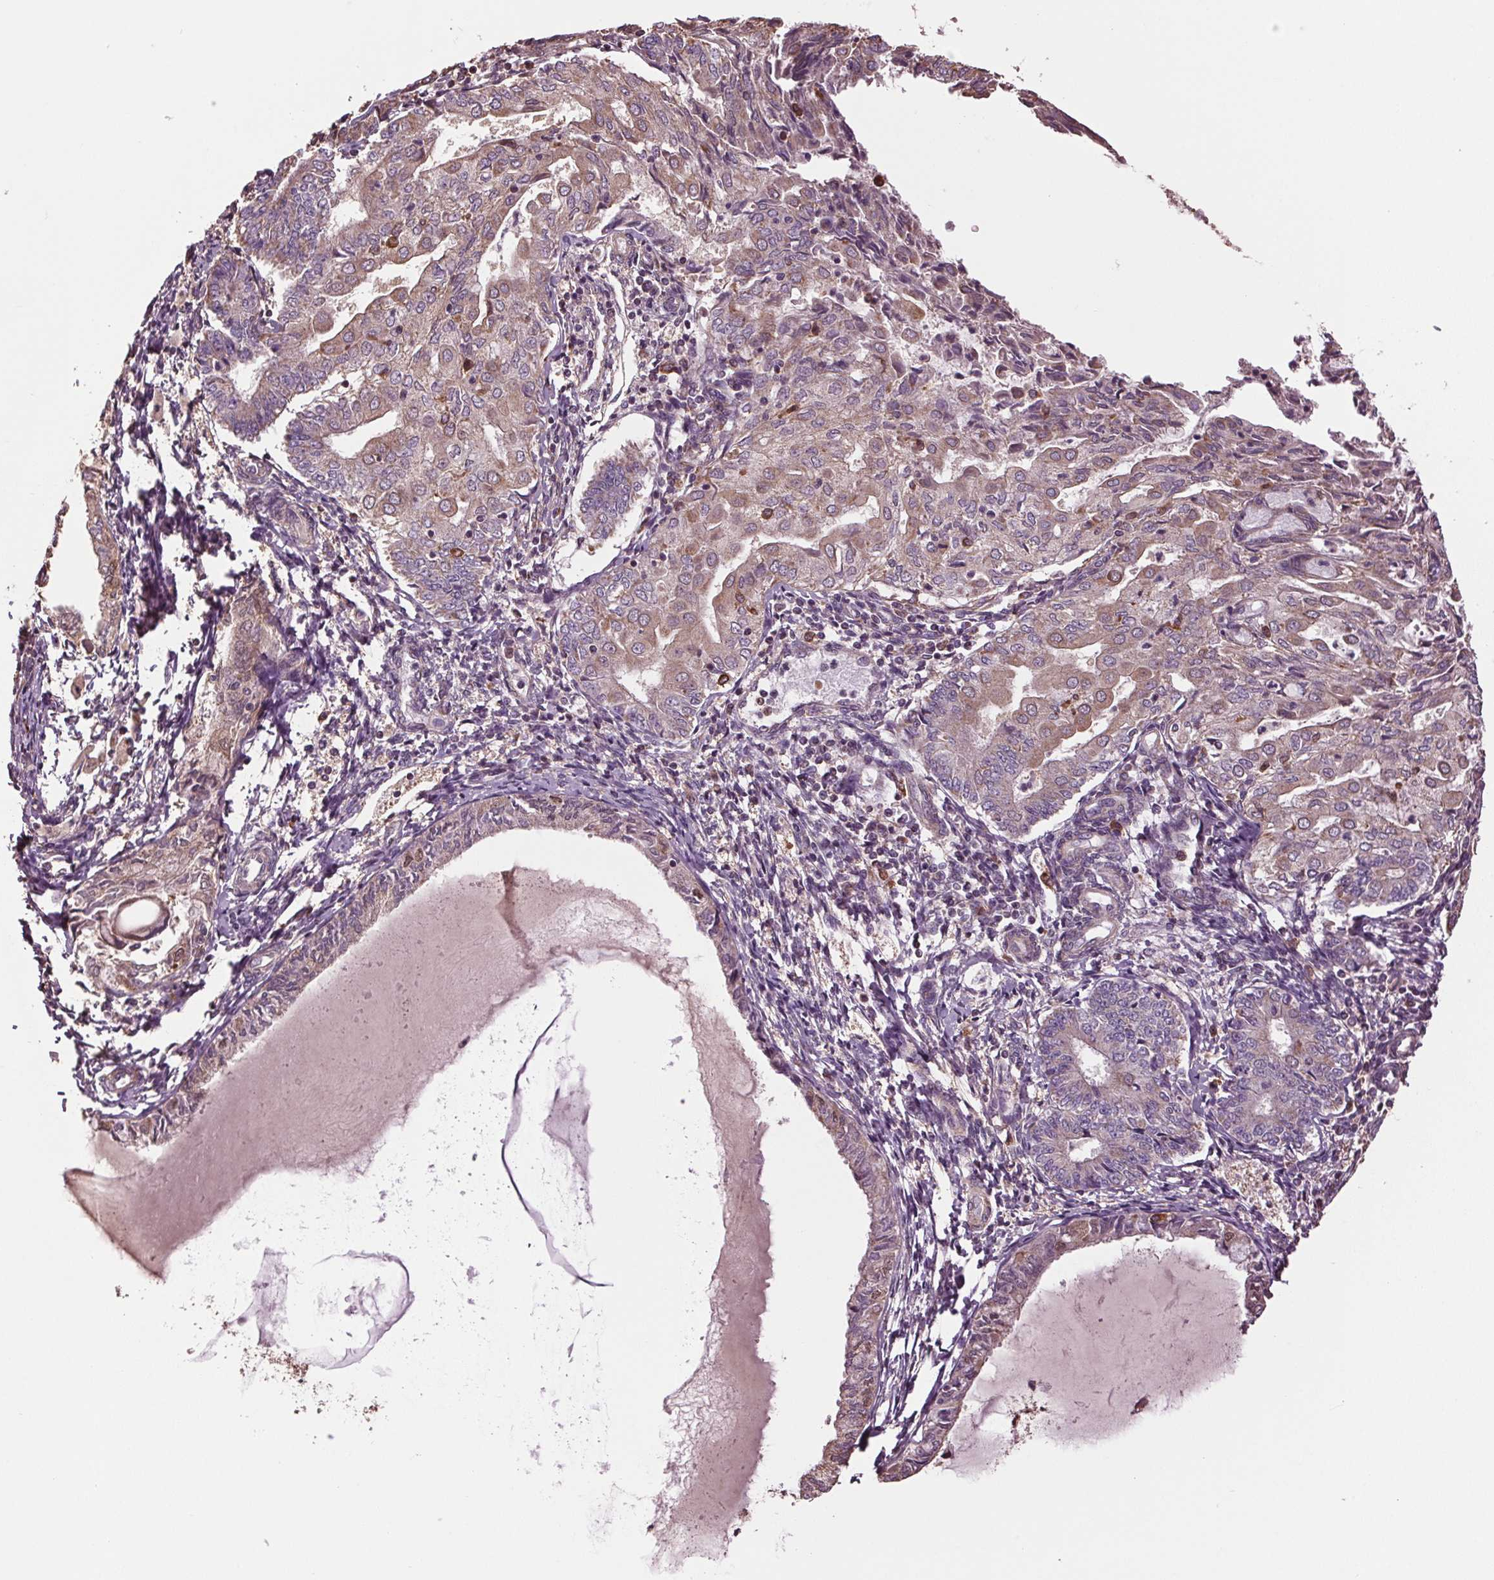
{"staining": {"intensity": "weak", "quantity": "<25%", "location": "cytoplasmic/membranous"}, "tissue": "endometrial cancer", "cell_type": "Tumor cells", "image_type": "cancer", "snomed": [{"axis": "morphology", "description": "Adenocarcinoma, NOS"}, {"axis": "topography", "description": "Endometrium"}], "caption": "Immunohistochemistry of human endometrial cancer reveals no expression in tumor cells.", "gene": "RNPEP", "patient": {"sex": "female", "age": 68}}